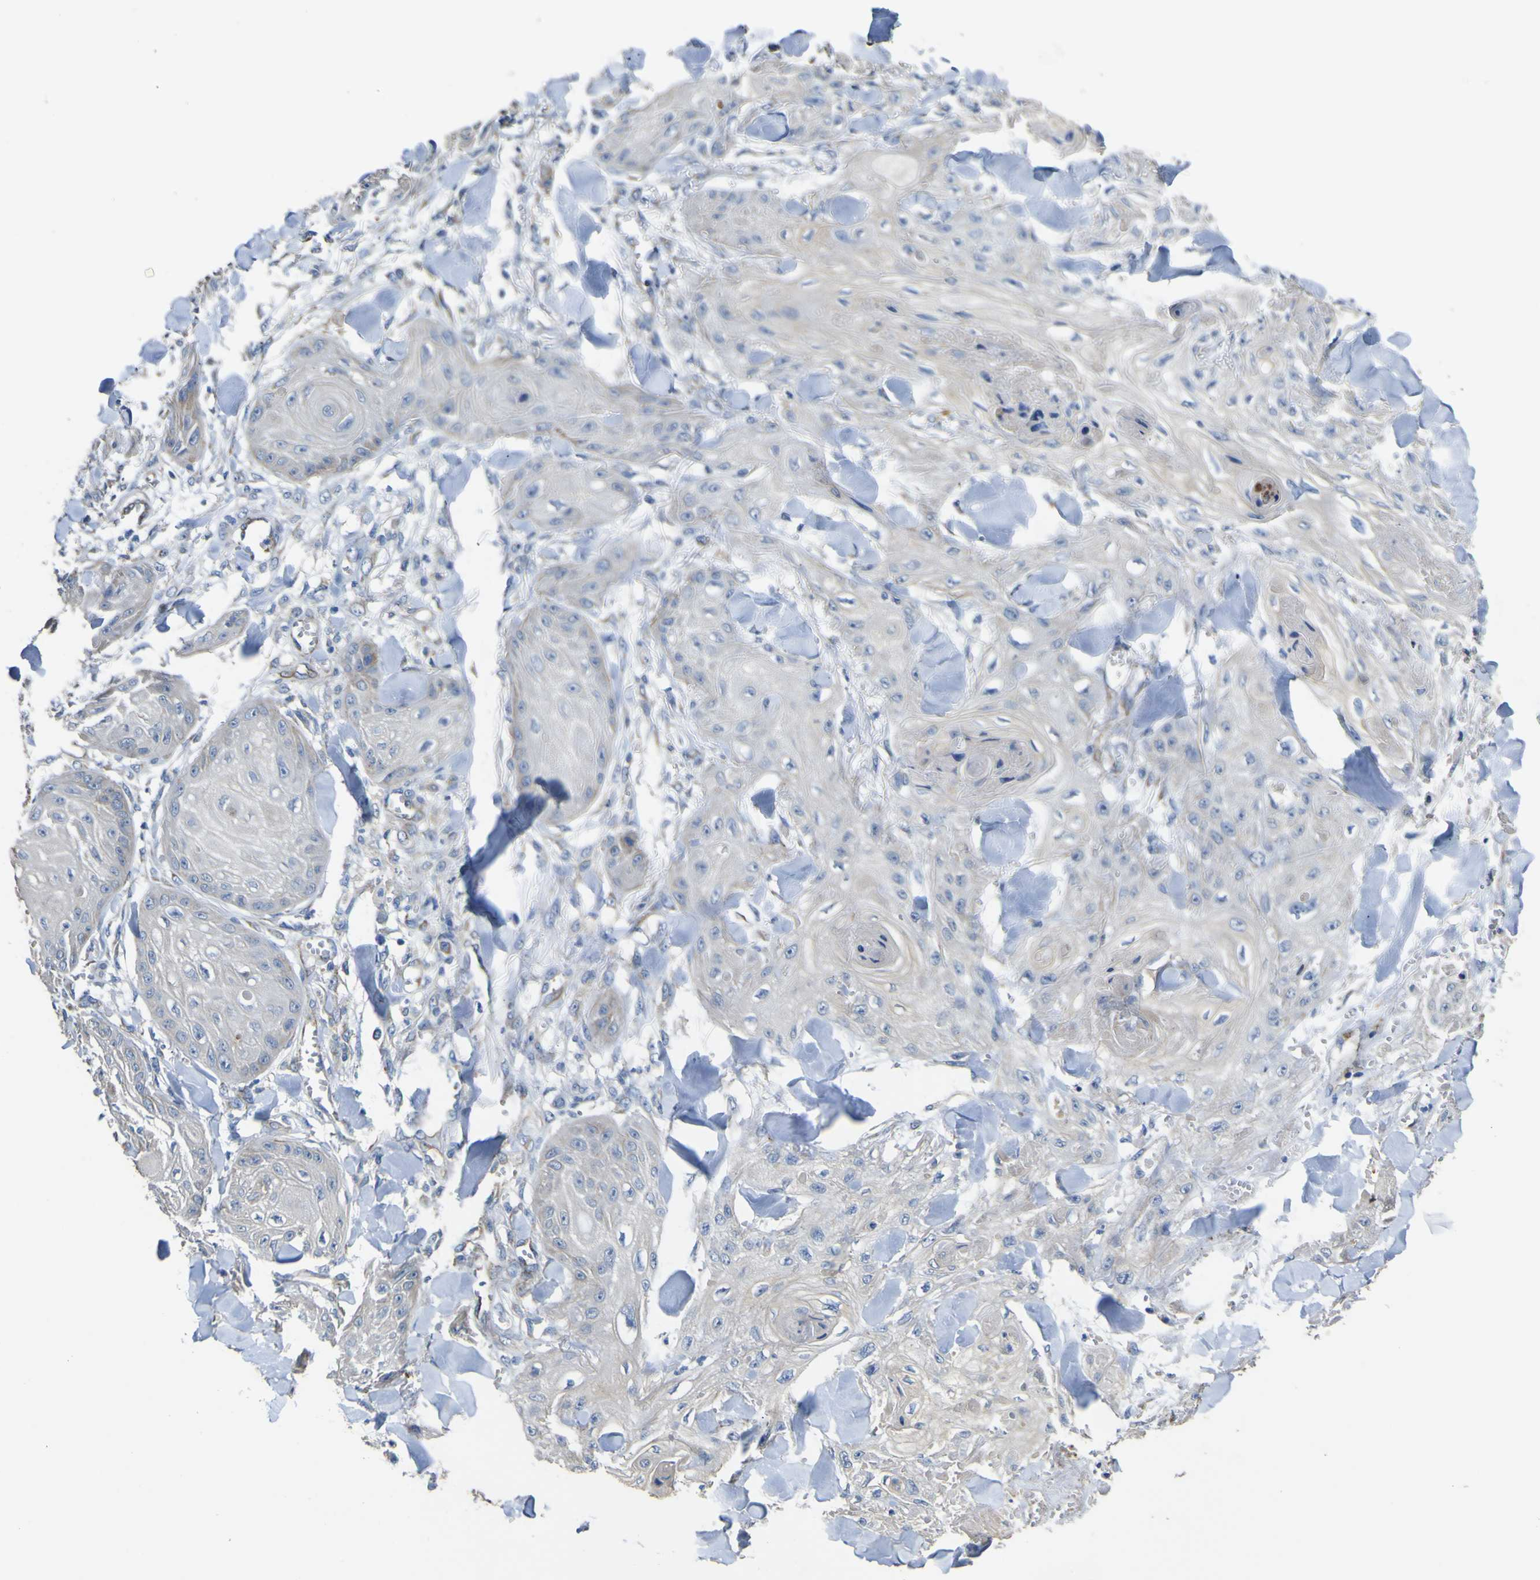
{"staining": {"intensity": "negative", "quantity": "none", "location": "none"}, "tissue": "skin cancer", "cell_type": "Tumor cells", "image_type": "cancer", "snomed": [{"axis": "morphology", "description": "Squamous cell carcinoma, NOS"}, {"axis": "topography", "description": "Skin"}], "caption": "Immunohistochemical staining of skin cancer (squamous cell carcinoma) shows no significant positivity in tumor cells.", "gene": "ALDH18A1", "patient": {"sex": "male", "age": 74}}